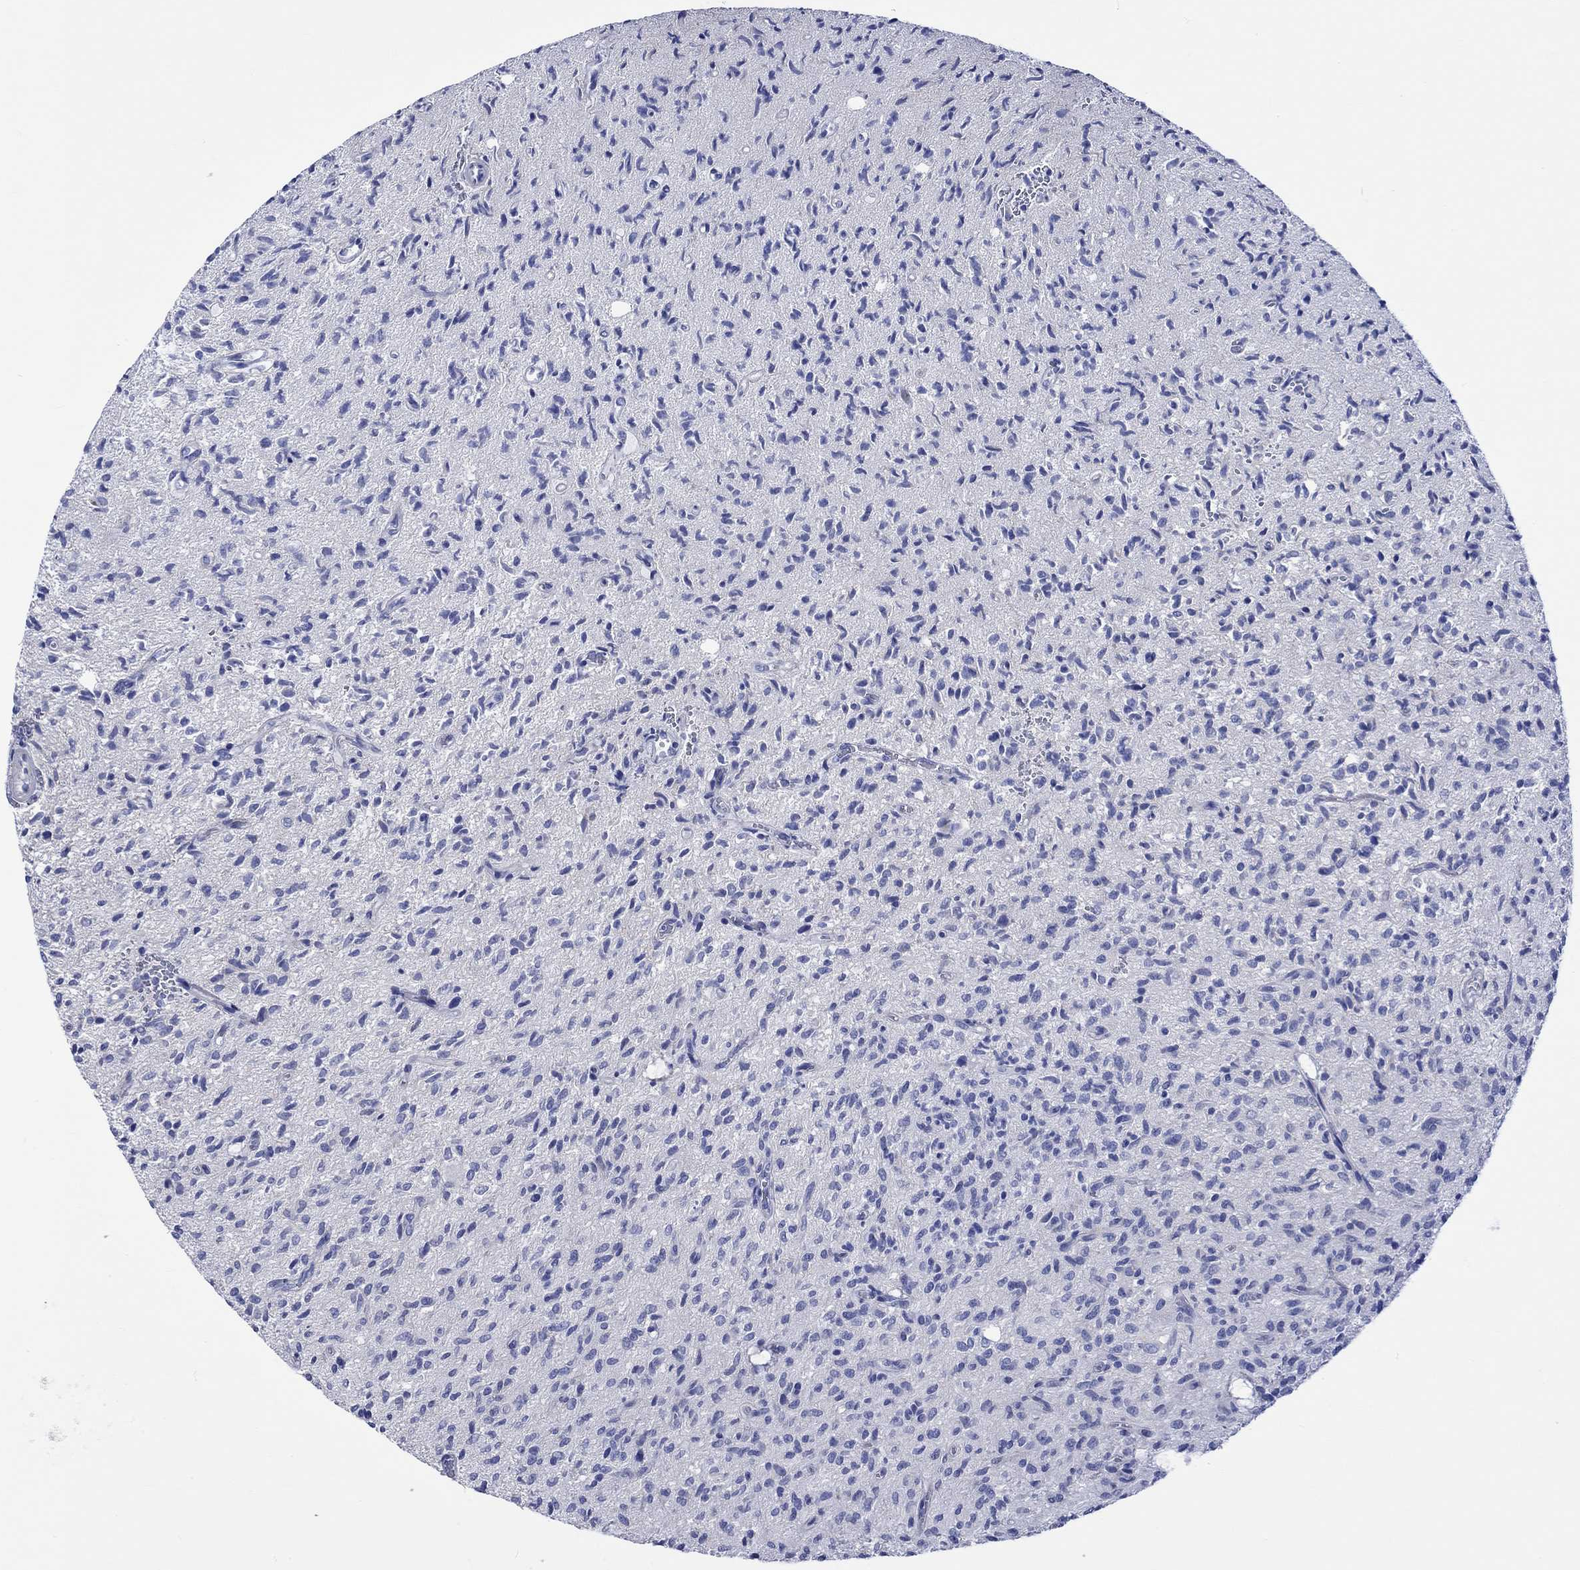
{"staining": {"intensity": "negative", "quantity": "none", "location": "none"}, "tissue": "glioma", "cell_type": "Tumor cells", "image_type": "cancer", "snomed": [{"axis": "morphology", "description": "Glioma, malignant, High grade"}, {"axis": "topography", "description": "Brain"}], "caption": "This is a histopathology image of IHC staining of glioma, which shows no staining in tumor cells. (Brightfield microscopy of DAB immunohistochemistry at high magnification).", "gene": "HARBI1", "patient": {"sex": "male", "age": 64}}